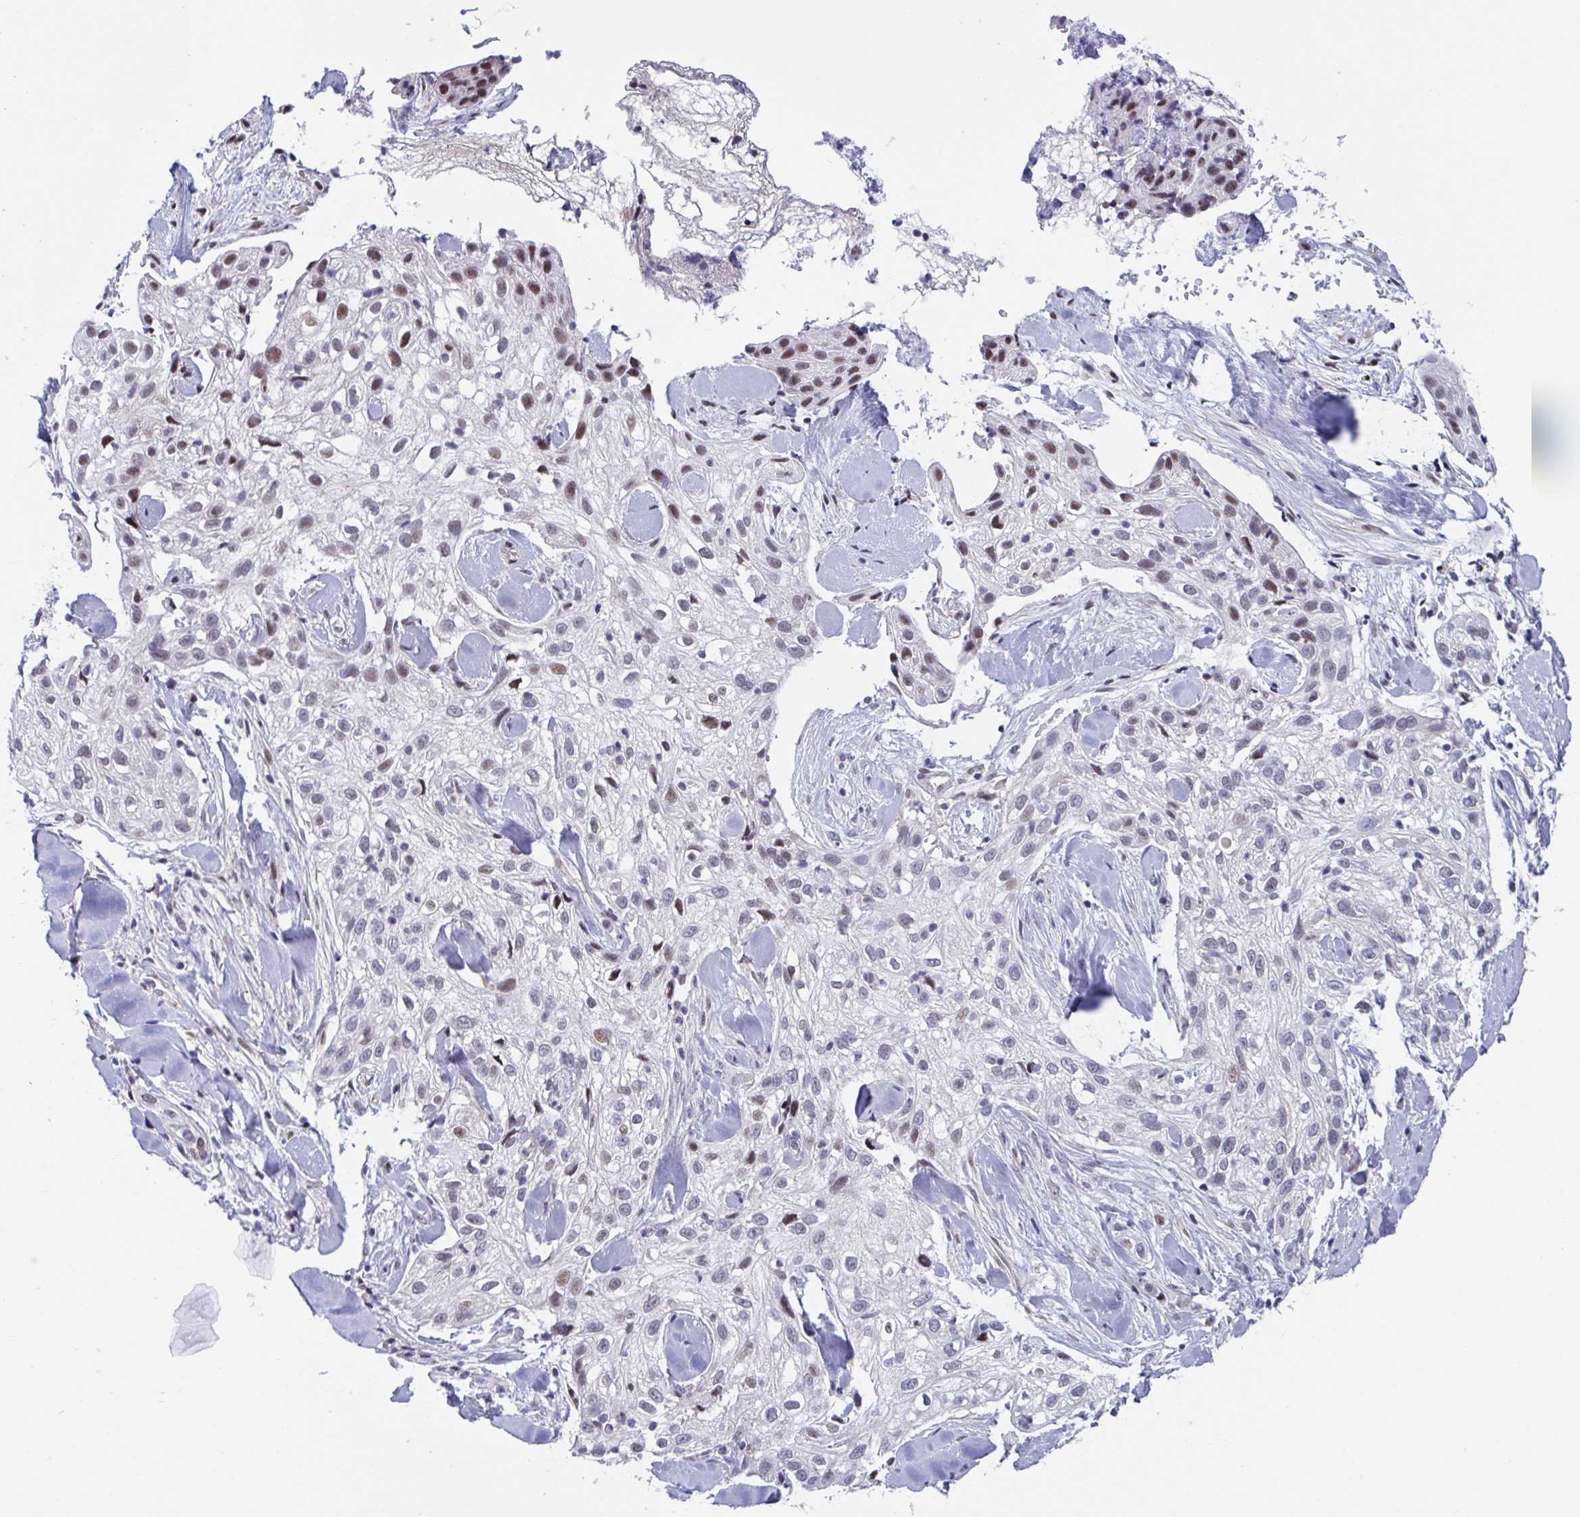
{"staining": {"intensity": "weak", "quantity": "<25%", "location": "nuclear"}, "tissue": "skin cancer", "cell_type": "Tumor cells", "image_type": "cancer", "snomed": [{"axis": "morphology", "description": "Squamous cell carcinoma, NOS"}, {"axis": "topography", "description": "Skin"}], "caption": "Immunohistochemistry of human skin cancer (squamous cell carcinoma) reveals no staining in tumor cells. Brightfield microscopy of immunohistochemistry stained with DAB (brown) and hematoxylin (blue), captured at high magnification.", "gene": "WDR72", "patient": {"sex": "male", "age": 82}}